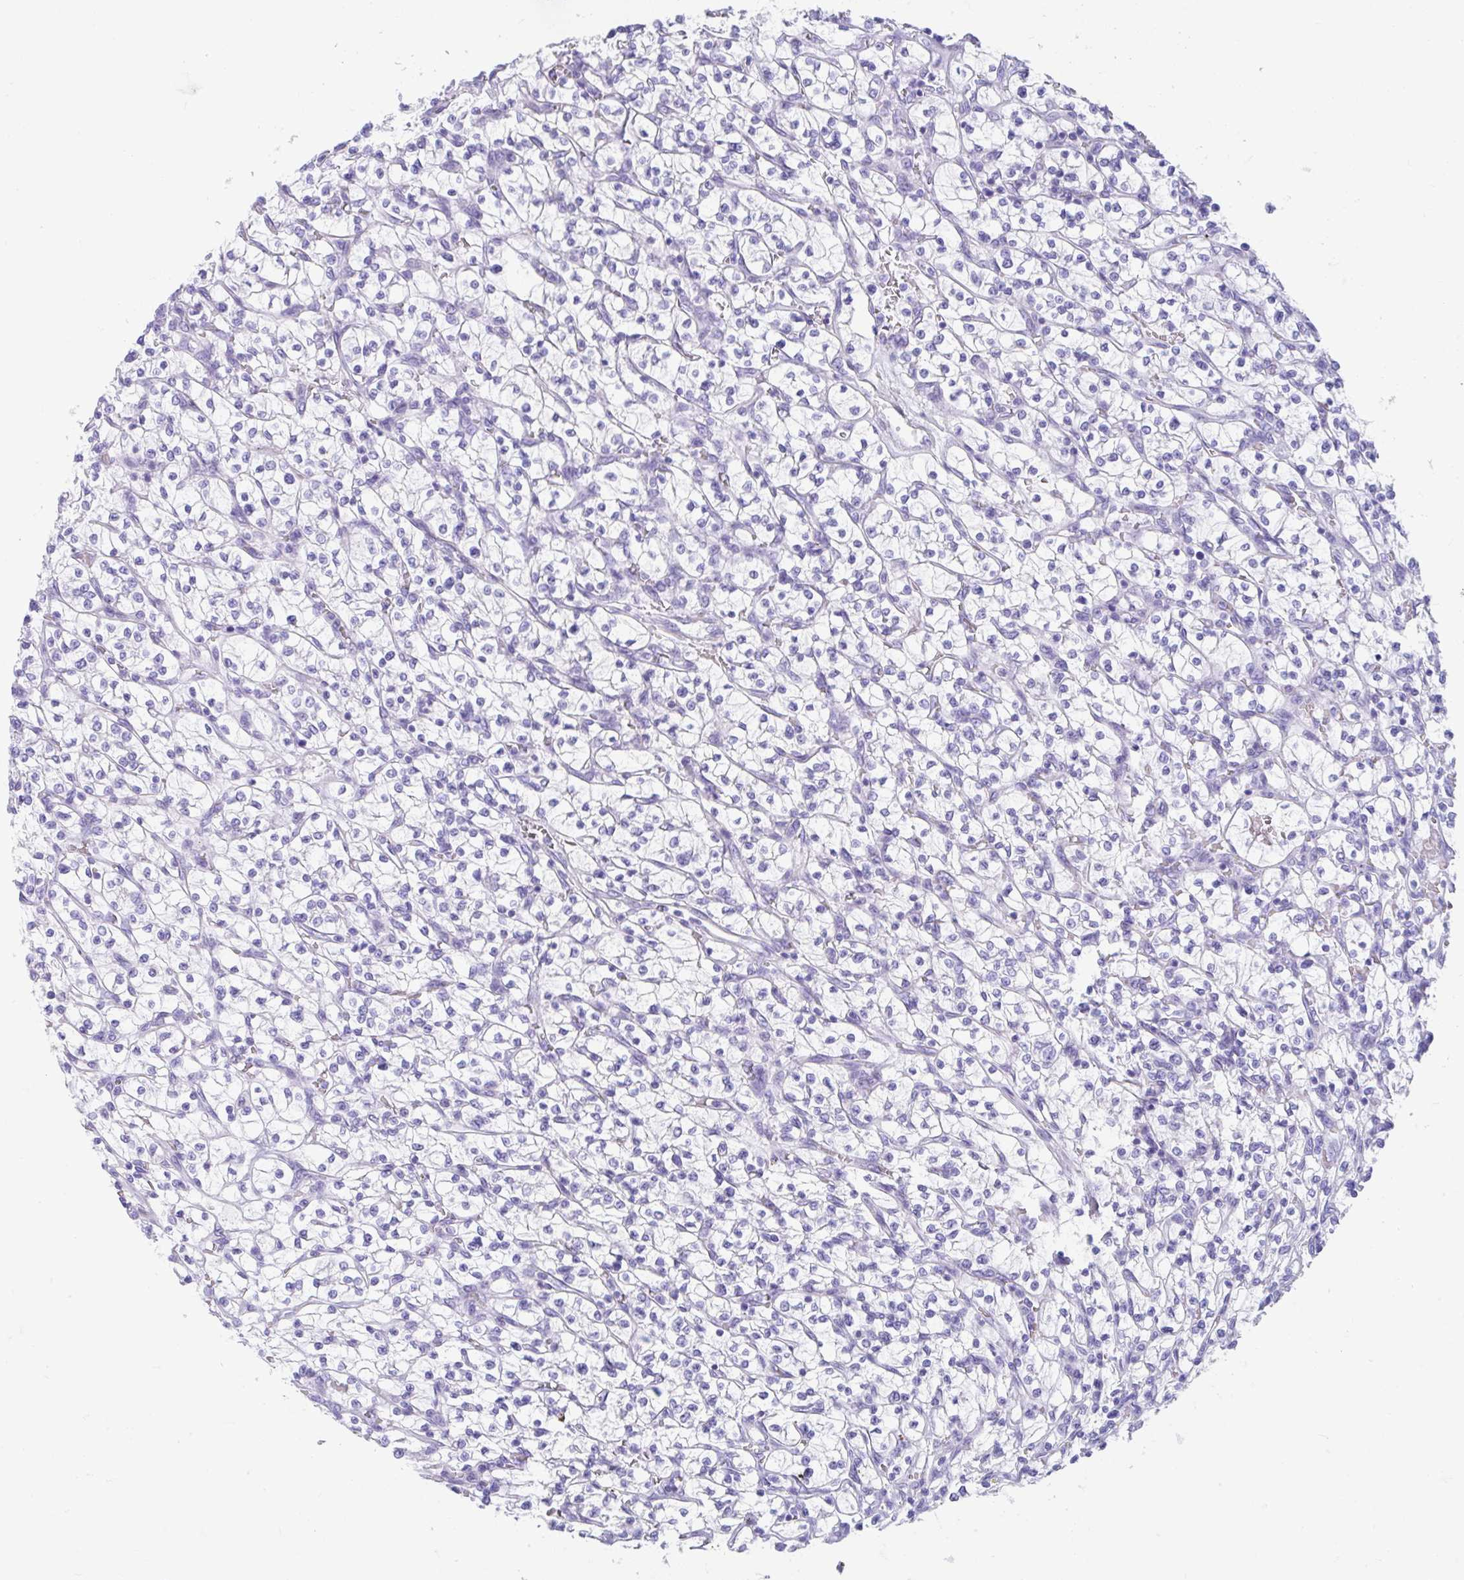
{"staining": {"intensity": "negative", "quantity": "none", "location": "none"}, "tissue": "renal cancer", "cell_type": "Tumor cells", "image_type": "cancer", "snomed": [{"axis": "morphology", "description": "Adenocarcinoma, NOS"}, {"axis": "topography", "description": "Kidney"}], "caption": "The image shows no staining of tumor cells in adenocarcinoma (renal). (DAB (3,3'-diaminobenzidine) IHC, high magnification).", "gene": "FAM107A", "patient": {"sex": "female", "age": 64}}